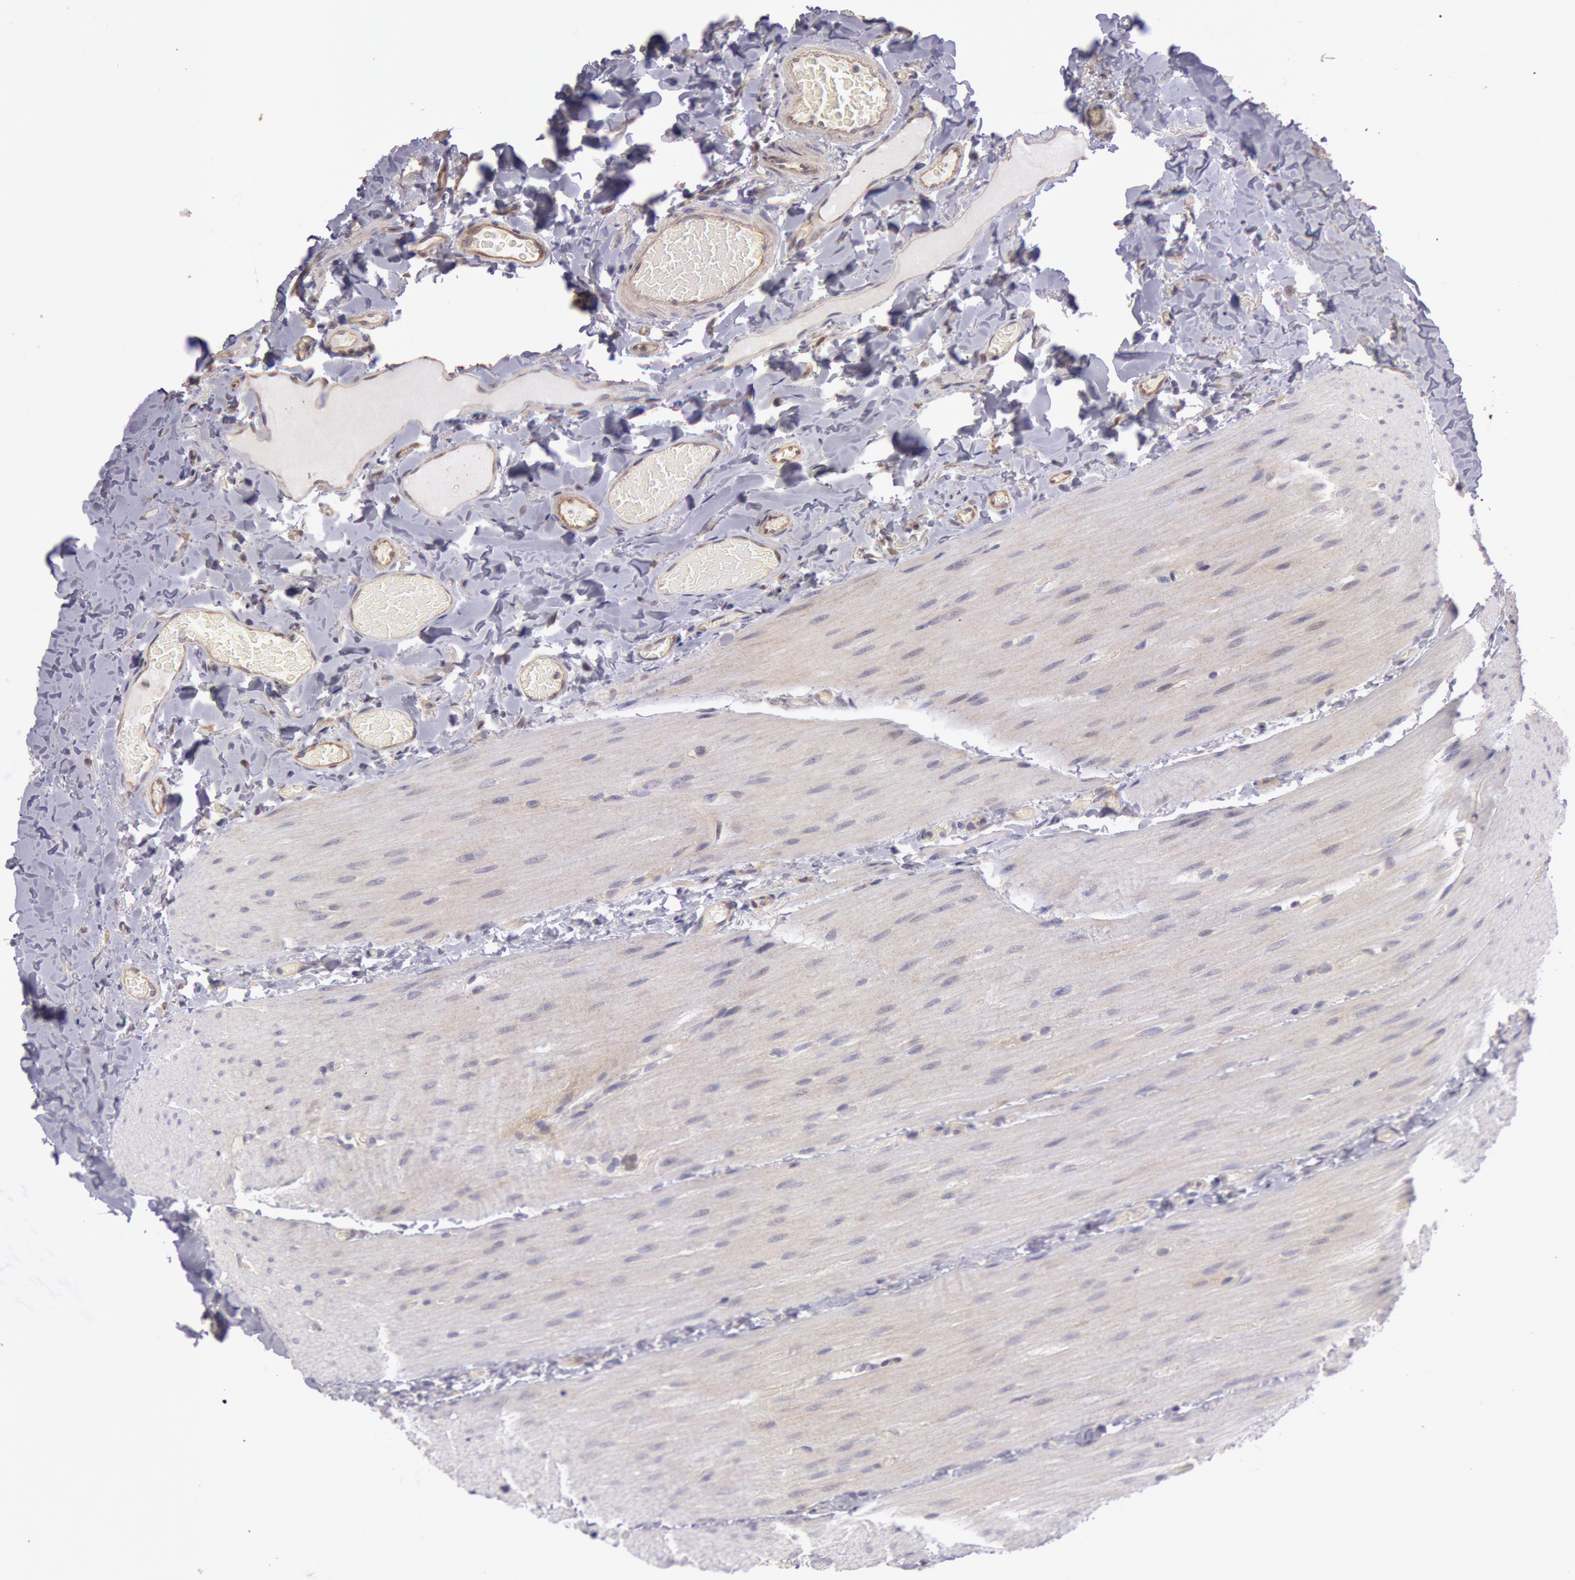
{"staining": {"intensity": "negative", "quantity": "none", "location": "none"}, "tissue": "duodenum", "cell_type": "Glandular cells", "image_type": "normal", "snomed": [{"axis": "morphology", "description": "Normal tissue, NOS"}, {"axis": "topography", "description": "Duodenum"}], "caption": "Human duodenum stained for a protein using immunohistochemistry (IHC) reveals no positivity in glandular cells.", "gene": "AMOTL1", "patient": {"sex": "male", "age": 66}}